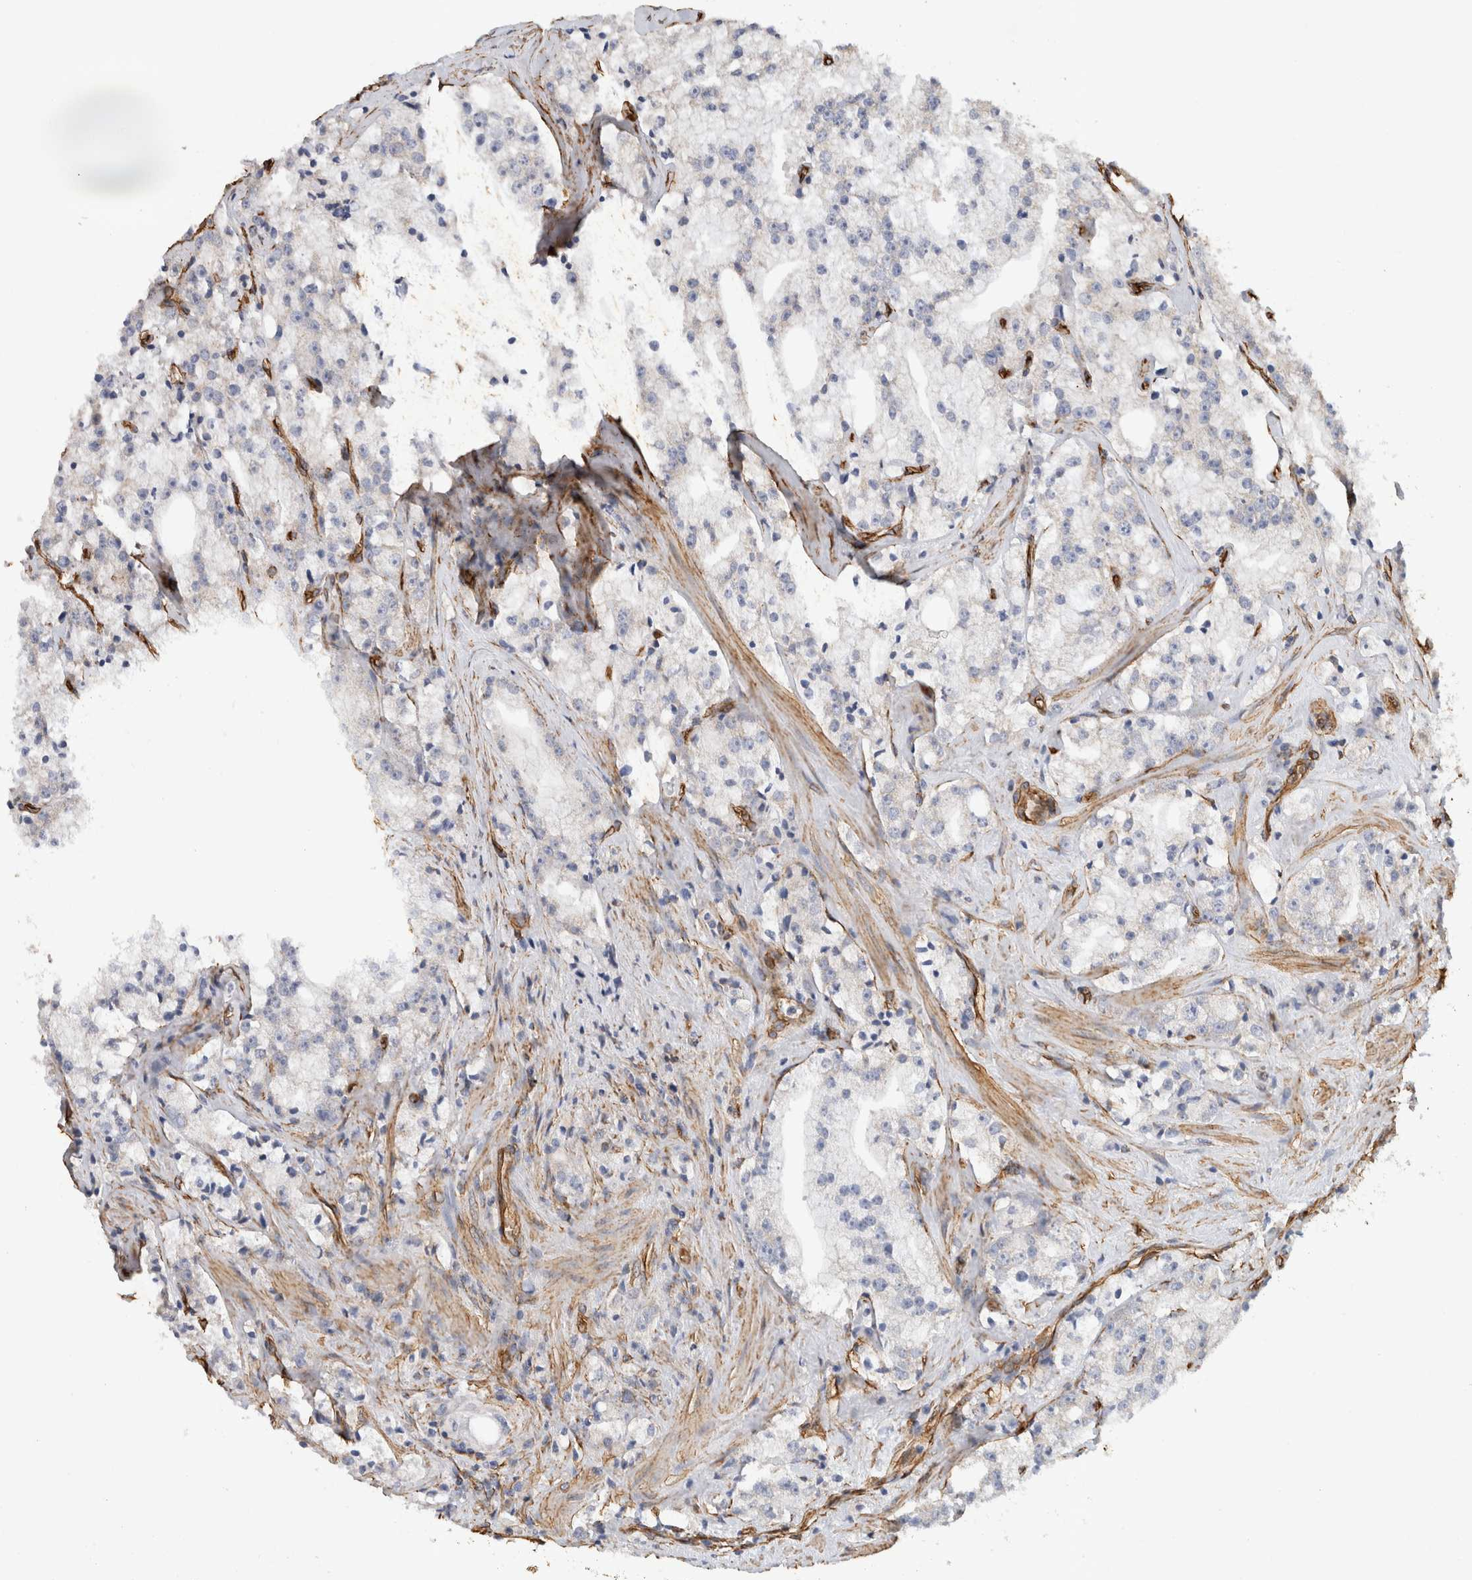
{"staining": {"intensity": "negative", "quantity": "none", "location": "none"}, "tissue": "prostate cancer", "cell_type": "Tumor cells", "image_type": "cancer", "snomed": [{"axis": "morphology", "description": "Adenocarcinoma, High grade"}, {"axis": "topography", "description": "Prostate"}], "caption": "High magnification brightfield microscopy of prostate cancer stained with DAB (brown) and counterstained with hematoxylin (blue): tumor cells show no significant positivity.", "gene": "JMJD4", "patient": {"sex": "male", "age": 64}}